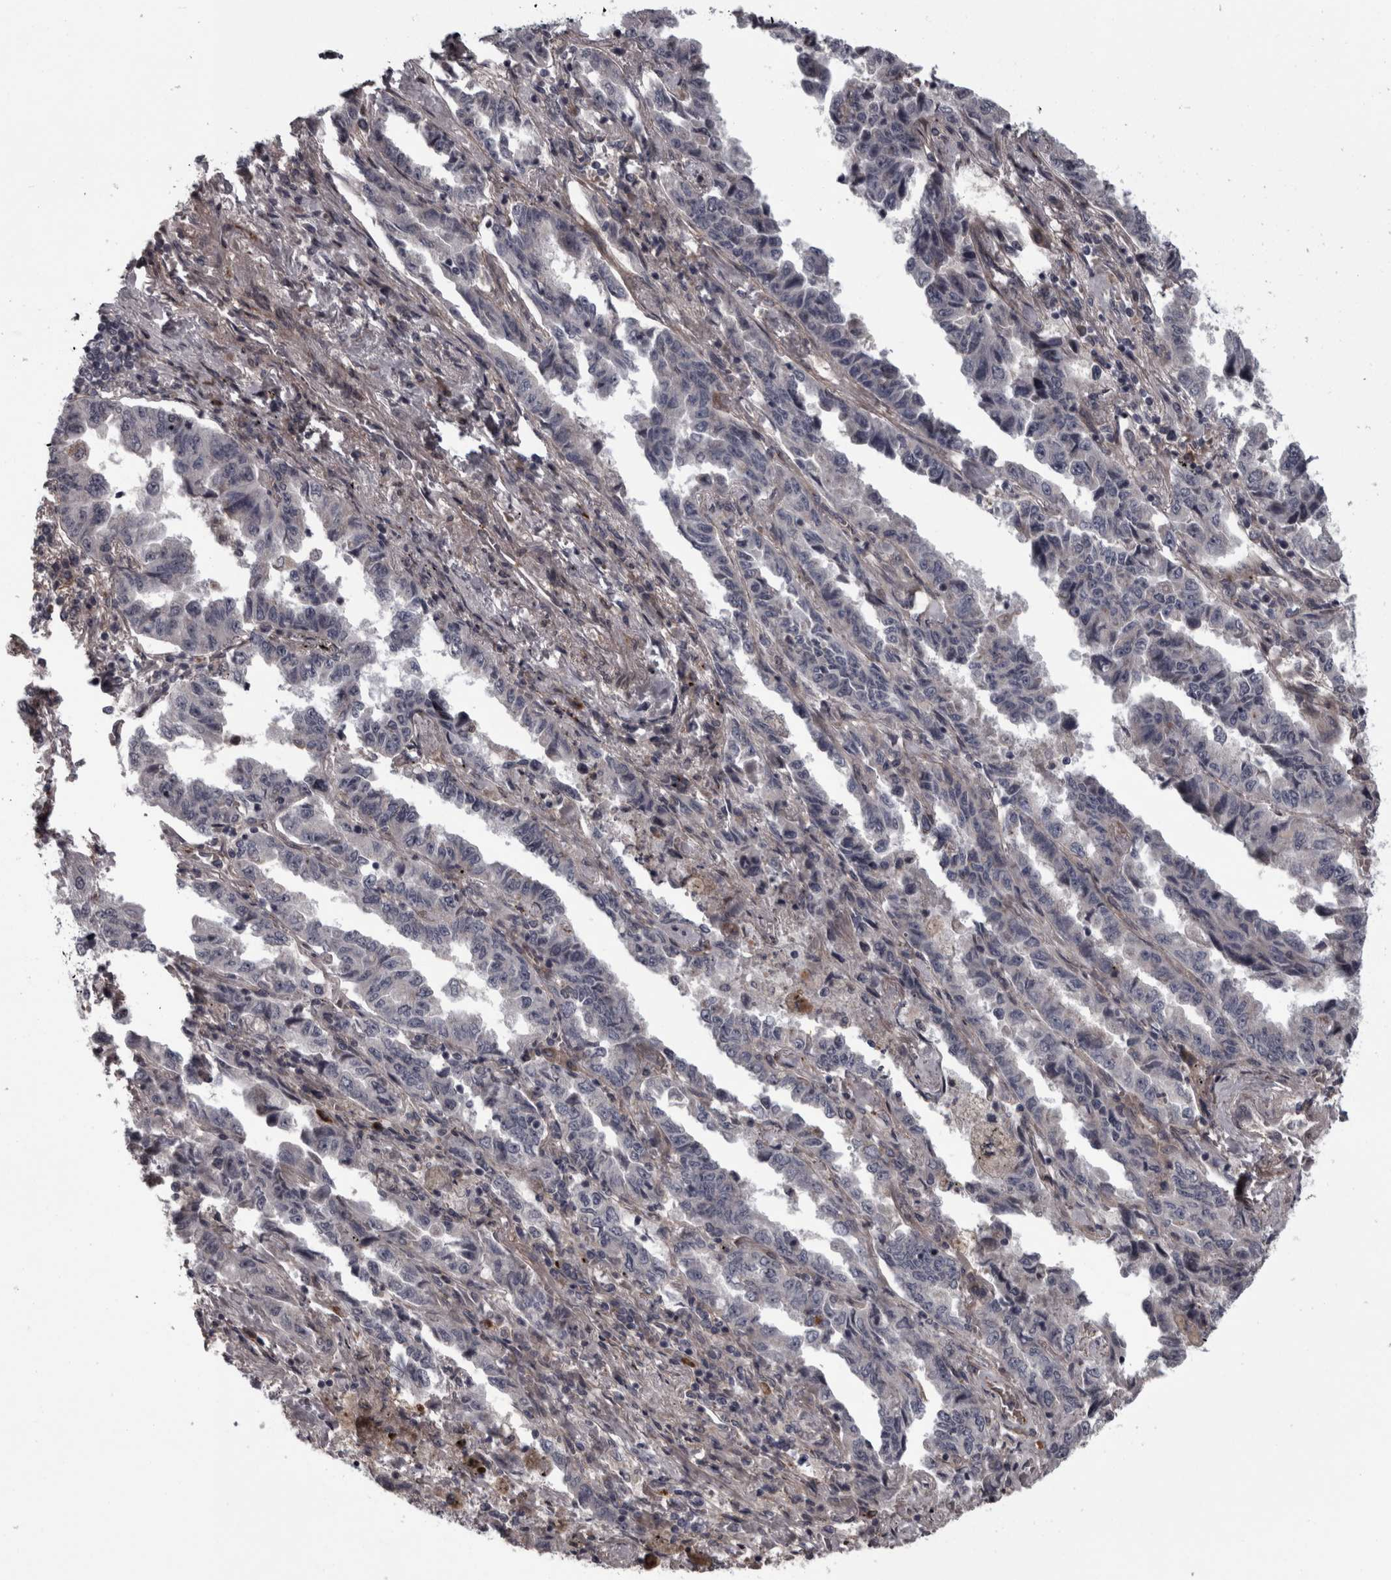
{"staining": {"intensity": "negative", "quantity": "none", "location": "none"}, "tissue": "lung cancer", "cell_type": "Tumor cells", "image_type": "cancer", "snomed": [{"axis": "morphology", "description": "Adenocarcinoma, NOS"}, {"axis": "topography", "description": "Lung"}], "caption": "An immunohistochemistry (IHC) photomicrograph of lung cancer (adenocarcinoma) is shown. There is no staining in tumor cells of lung cancer (adenocarcinoma).", "gene": "RSU1", "patient": {"sex": "female", "age": 51}}